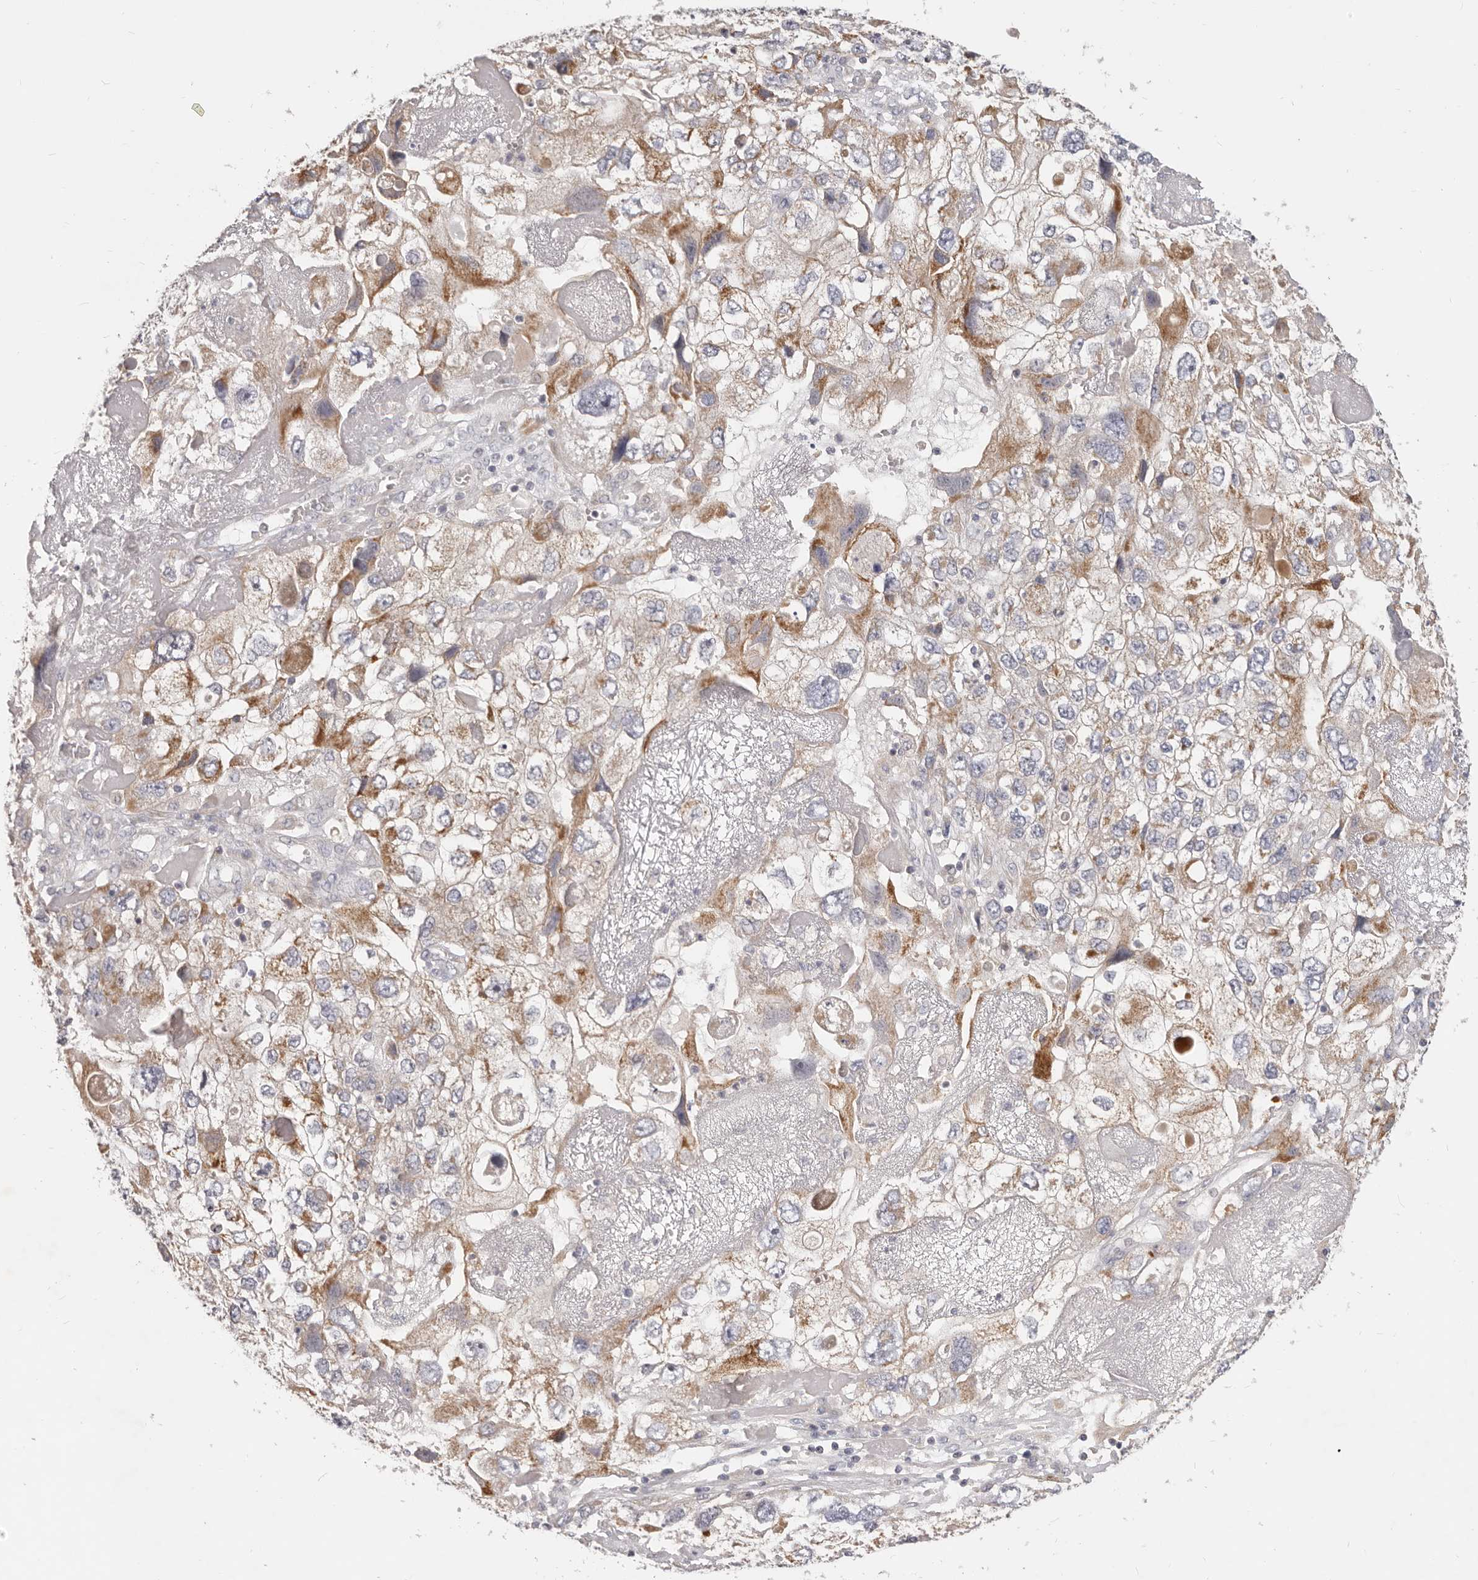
{"staining": {"intensity": "moderate", "quantity": "<25%", "location": "cytoplasmic/membranous"}, "tissue": "endometrial cancer", "cell_type": "Tumor cells", "image_type": "cancer", "snomed": [{"axis": "morphology", "description": "Adenocarcinoma, NOS"}, {"axis": "topography", "description": "Endometrium"}], "caption": "Endometrial adenocarcinoma stained with a protein marker displays moderate staining in tumor cells.", "gene": "TFB2M", "patient": {"sex": "female", "age": 49}}